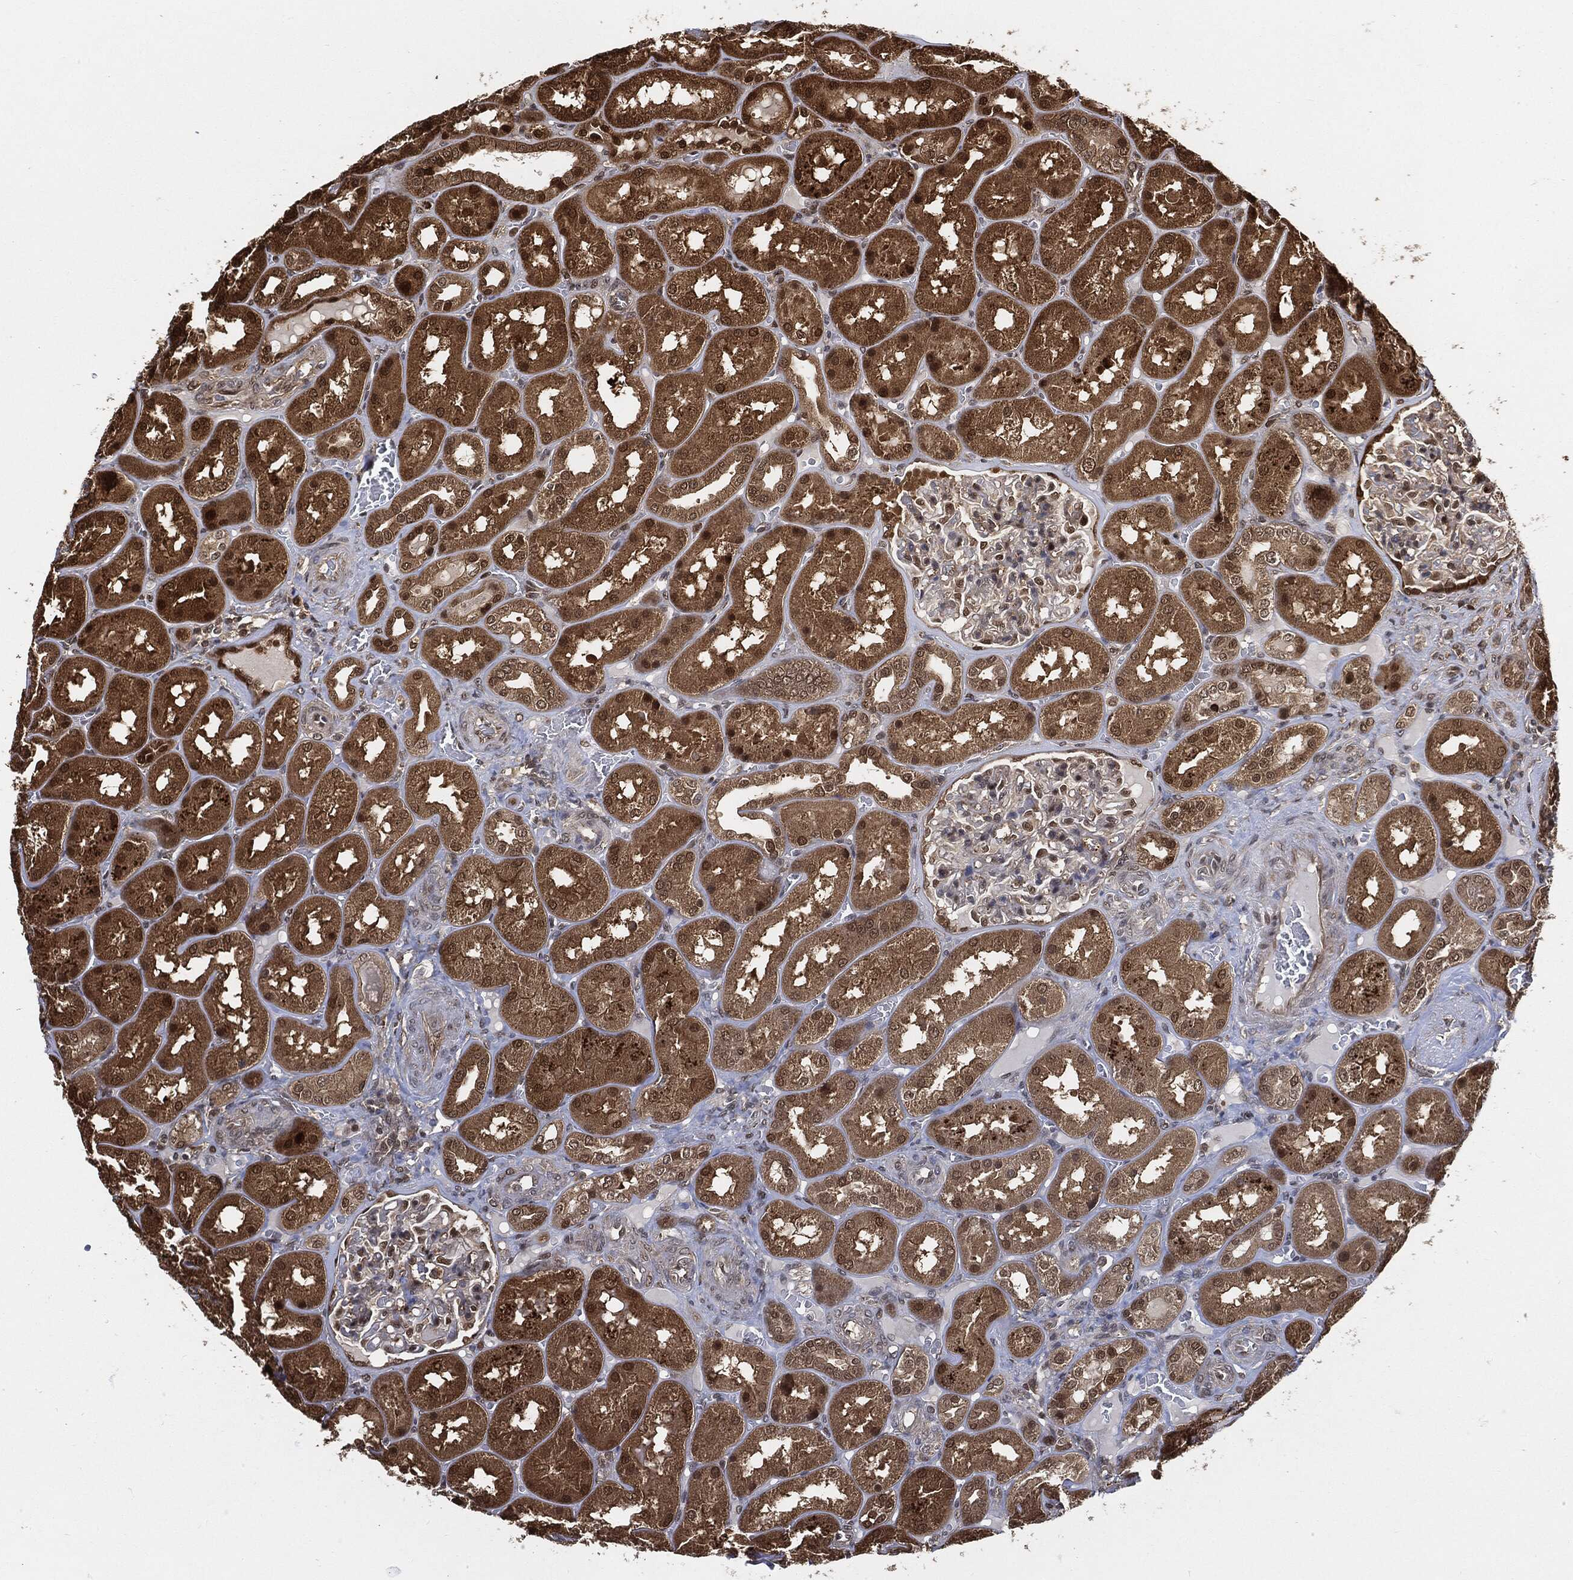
{"staining": {"intensity": "moderate", "quantity": "<25%", "location": "nuclear"}, "tissue": "kidney", "cell_type": "Cells in glomeruli", "image_type": "normal", "snomed": [{"axis": "morphology", "description": "Normal tissue, NOS"}, {"axis": "topography", "description": "Kidney"}], "caption": "An IHC image of unremarkable tissue is shown. Protein staining in brown shows moderate nuclear positivity in kidney within cells in glomeruli. (DAB IHC with brightfield microscopy, high magnification).", "gene": "CUTA", "patient": {"sex": "male", "age": 73}}